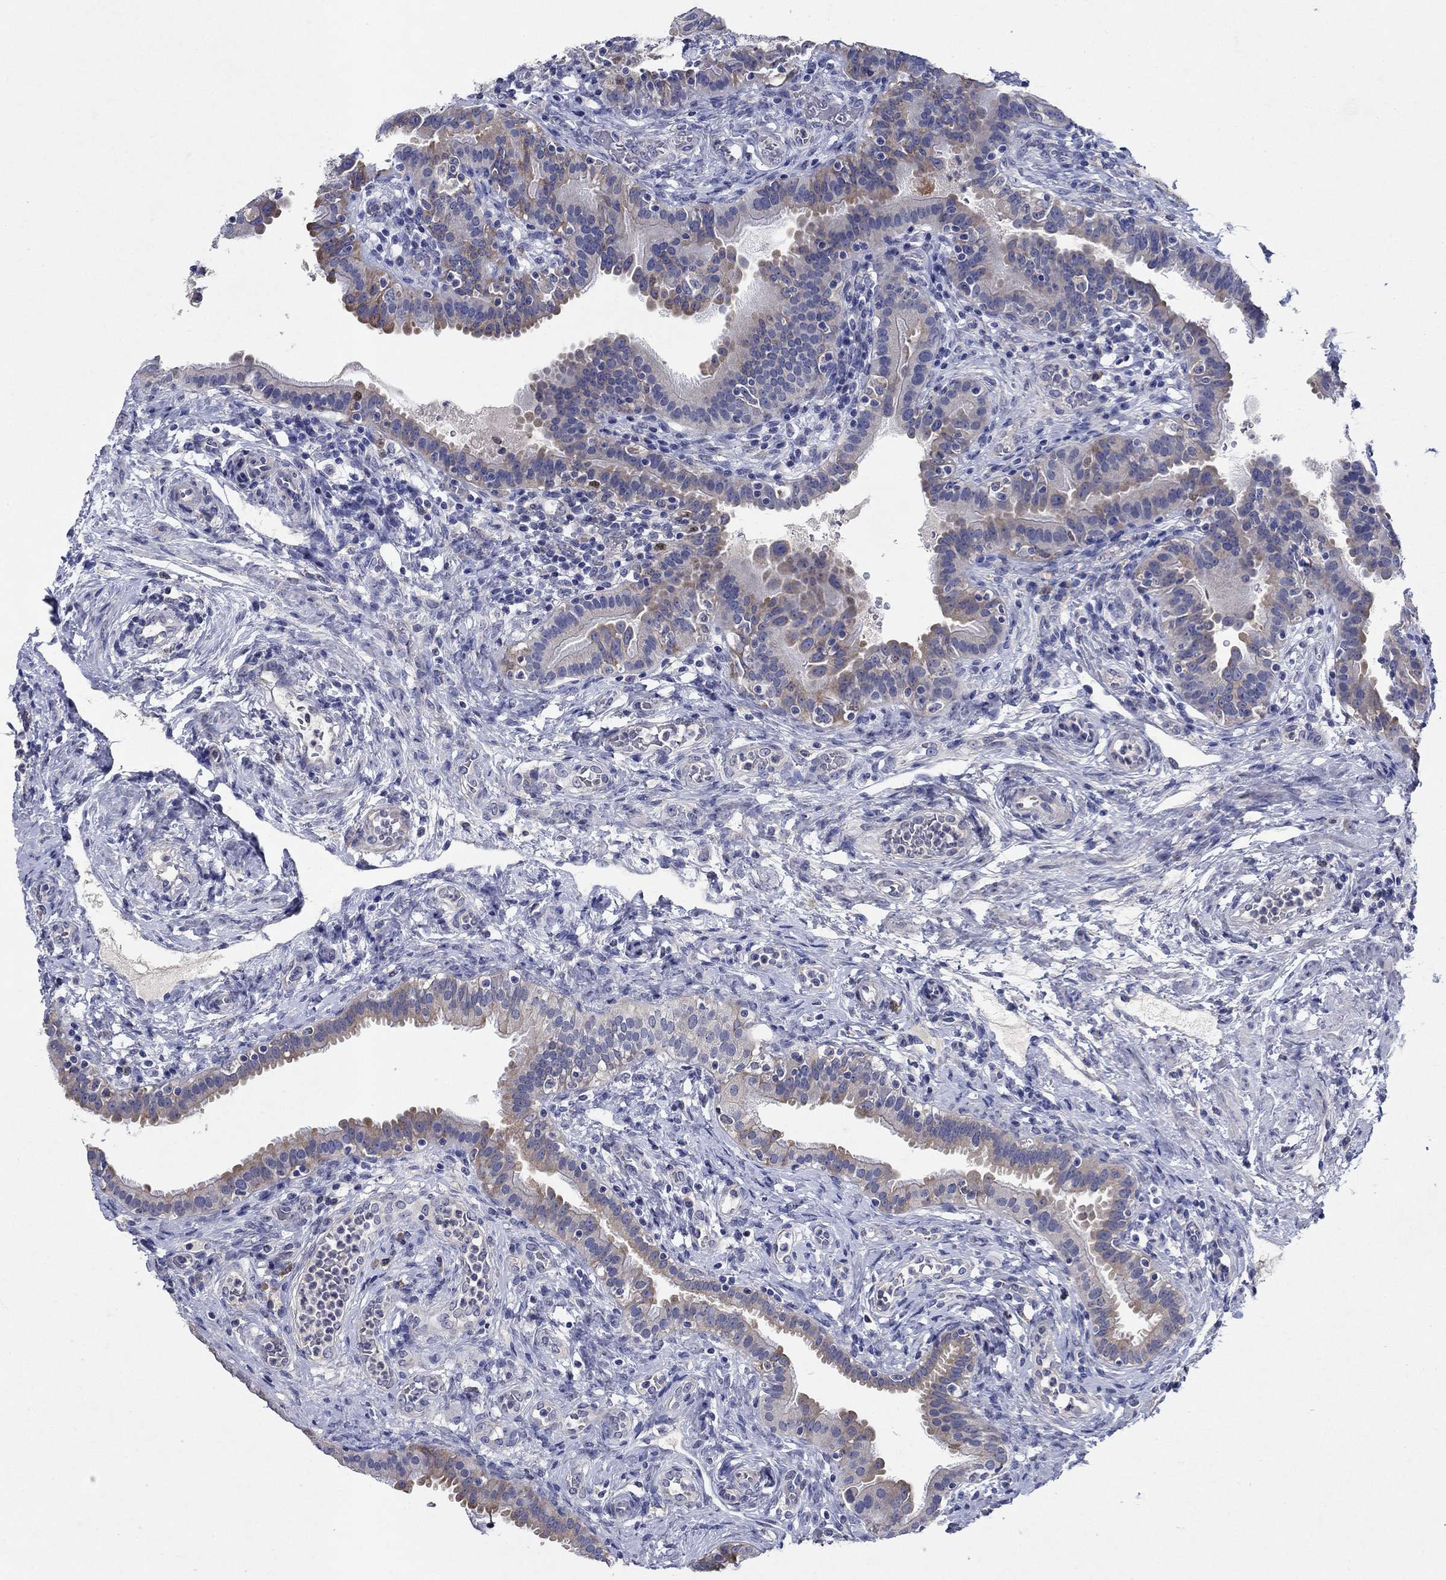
{"staining": {"intensity": "moderate", "quantity": "<25%", "location": "cytoplasmic/membranous"}, "tissue": "fallopian tube", "cell_type": "Glandular cells", "image_type": "normal", "snomed": [{"axis": "morphology", "description": "Normal tissue, NOS"}, {"axis": "topography", "description": "Fallopian tube"}, {"axis": "topography", "description": "Ovary"}], "caption": "Approximately <25% of glandular cells in benign human fallopian tube show moderate cytoplasmic/membranous protein expression as visualized by brown immunohistochemical staining.", "gene": "SULT2B1", "patient": {"sex": "female", "age": 41}}